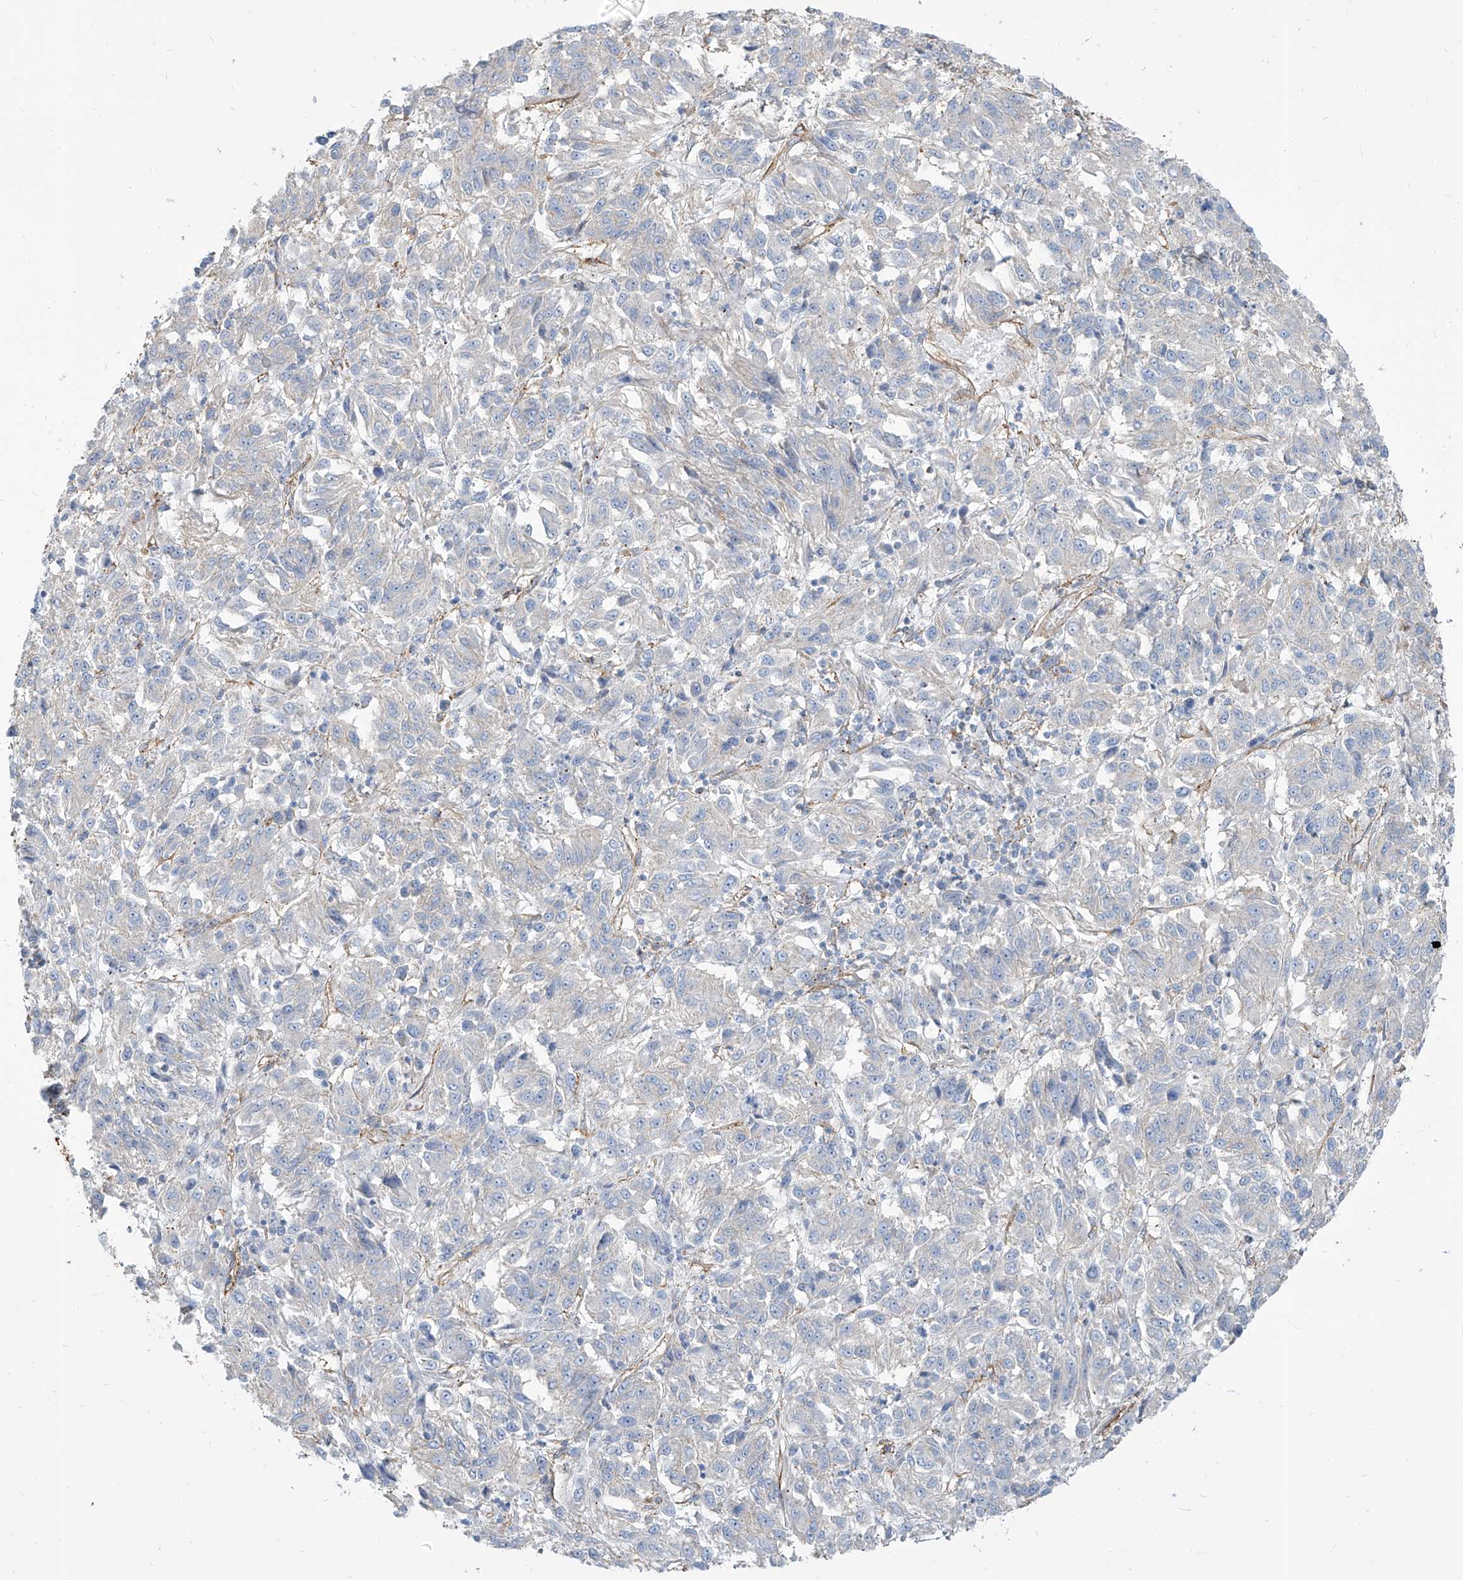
{"staining": {"intensity": "negative", "quantity": "none", "location": "none"}, "tissue": "melanoma", "cell_type": "Tumor cells", "image_type": "cancer", "snomed": [{"axis": "morphology", "description": "Malignant melanoma, Metastatic site"}, {"axis": "topography", "description": "Lung"}], "caption": "Protein analysis of melanoma displays no significant expression in tumor cells.", "gene": "TXLNB", "patient": {"sex": "male", "age": 64}}